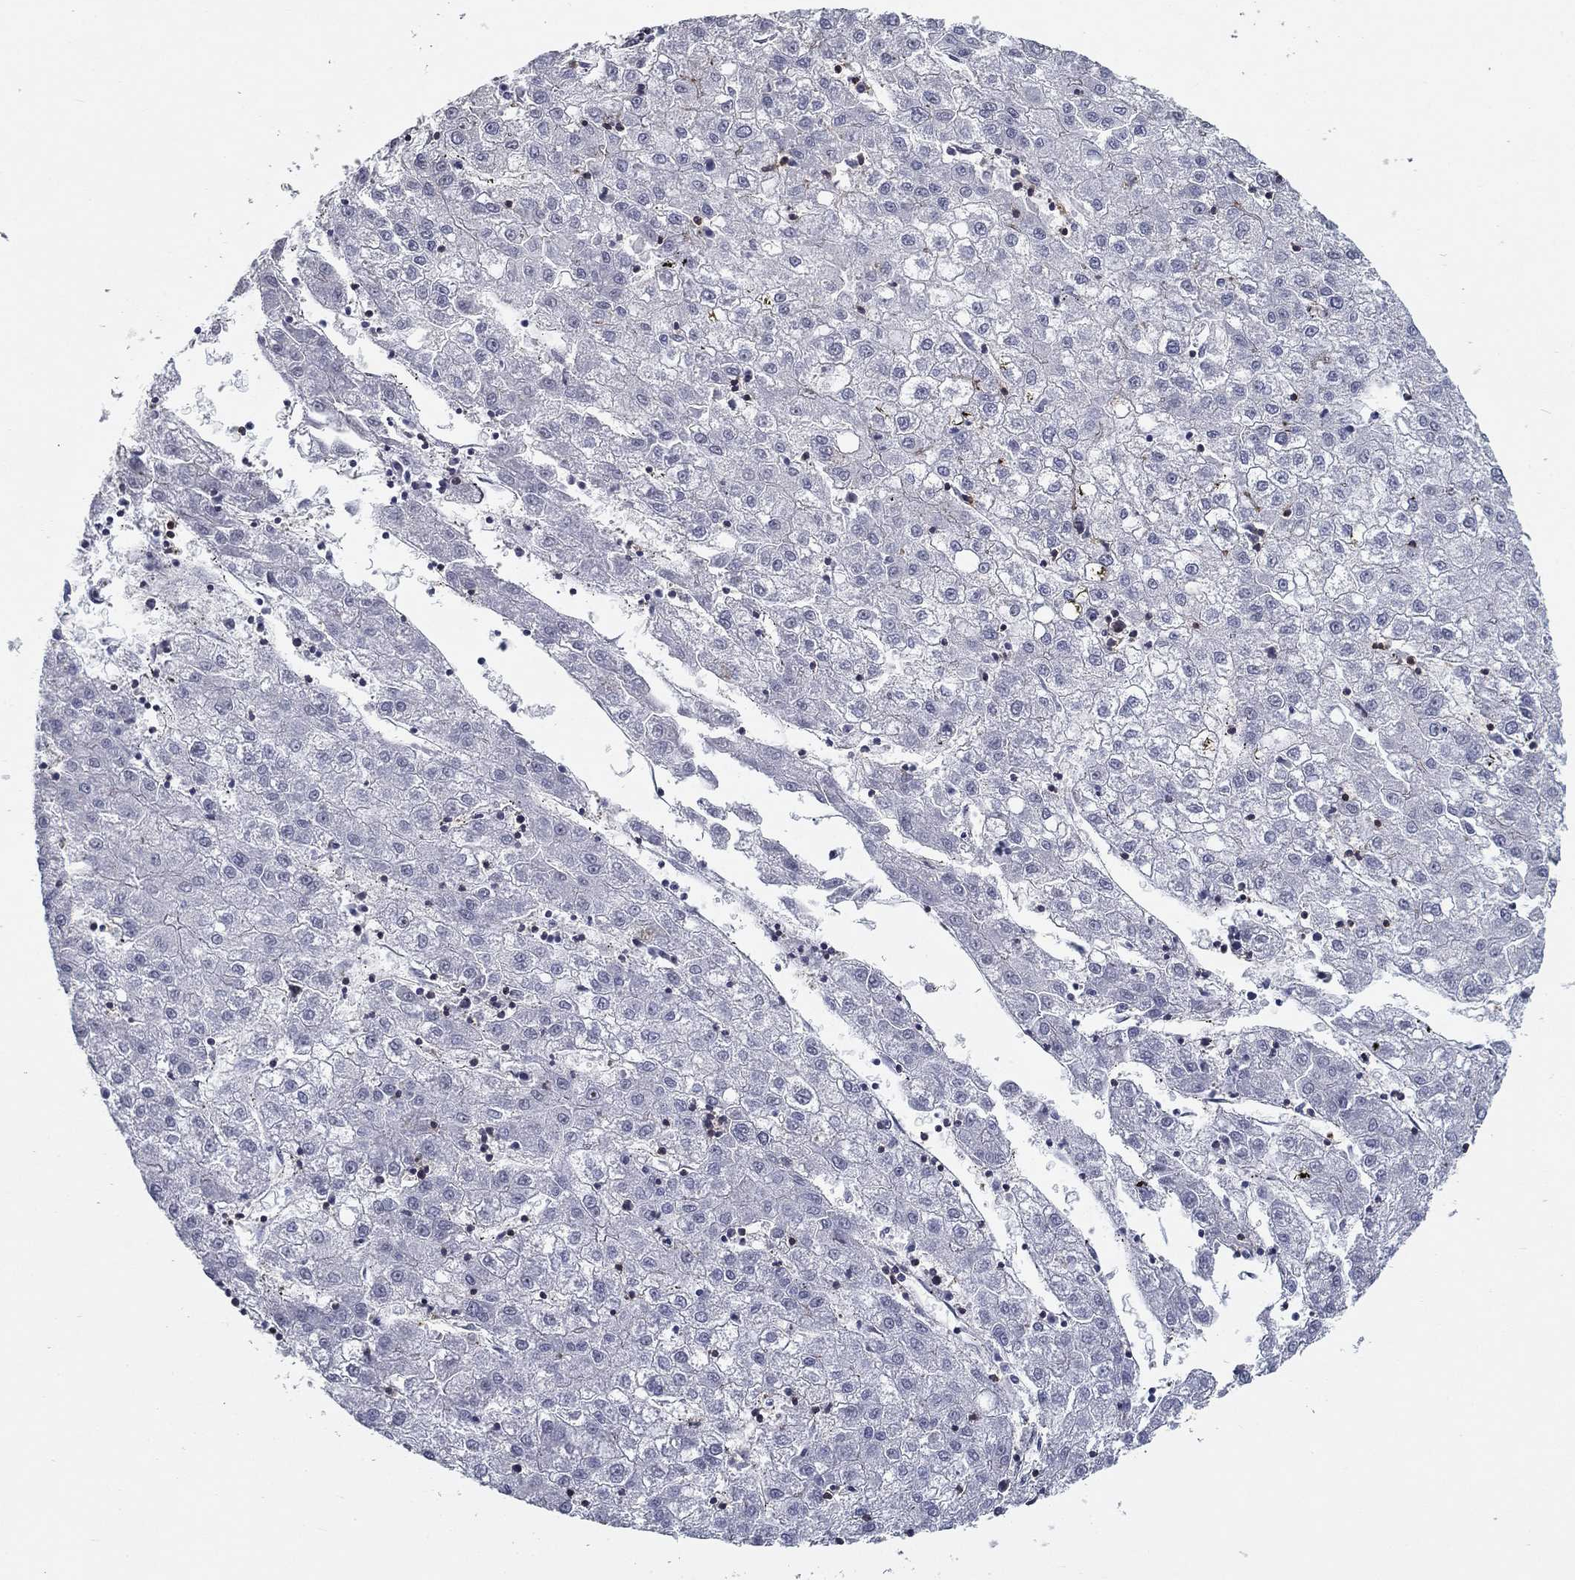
{"staining": {"intensity": "negative", "quantity": "none", "location": "none"}, "tissue": "liver cancer", "cell_type": "Tumor cells", "image_type": "cancer", "snomed": [{"axis": "morphology", "description": "Carcinoma, Hepatocellular, NOS"}, {"axis": "topography", "description": "Liver"}], "caption": "Tumor cells show no significant staining in liver cancer (hepatocellular carcinoma).", "gene": "SIT1", "patient": {"sex": "male", "age": 72}}